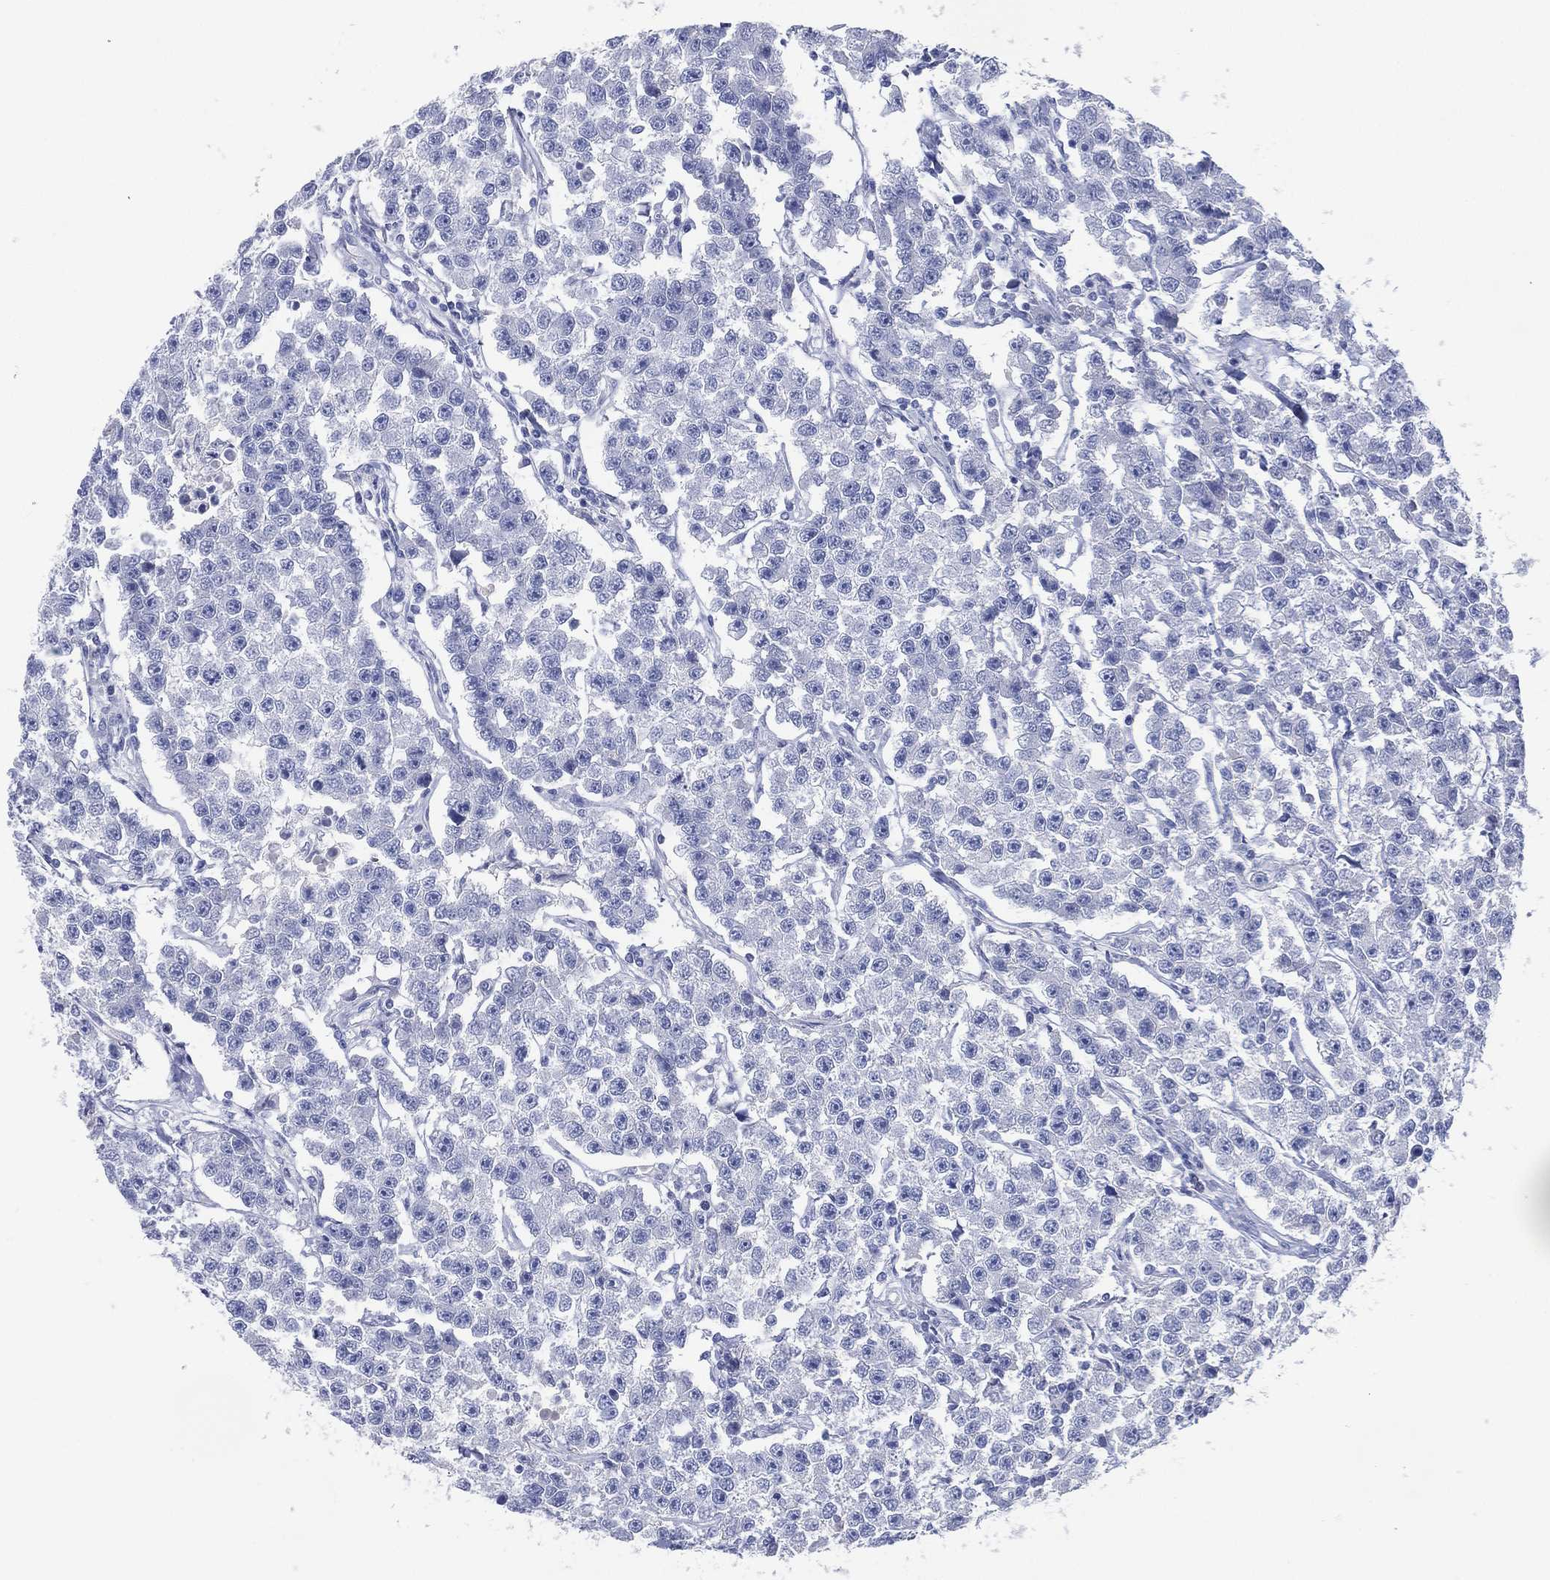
{"staining": {"intensity": "negative", "quantity": "none", "location": "none"}, "tissue": "testis cancer", "cell_type": "Tumor cells", "image_type": "cancer", "snomed": [{"axis": "morphology", "description": "Seminoma, NOS"}, {"axis": "topography", "description": "Testis"}], "caption": "IHC micrograph of neoplastic tissue: human testis cancer (seminoma) stained with DAB (3,3'-diaminobenzidine) exhibits no significant protein staining in tumor cells. (Brightfield microscopy of DAB (3,3'-diaminobenzidine) immunohistochemistry at high magnification).", "gene": "FMO1", "patient": {"sex": "male", "age": 59}}